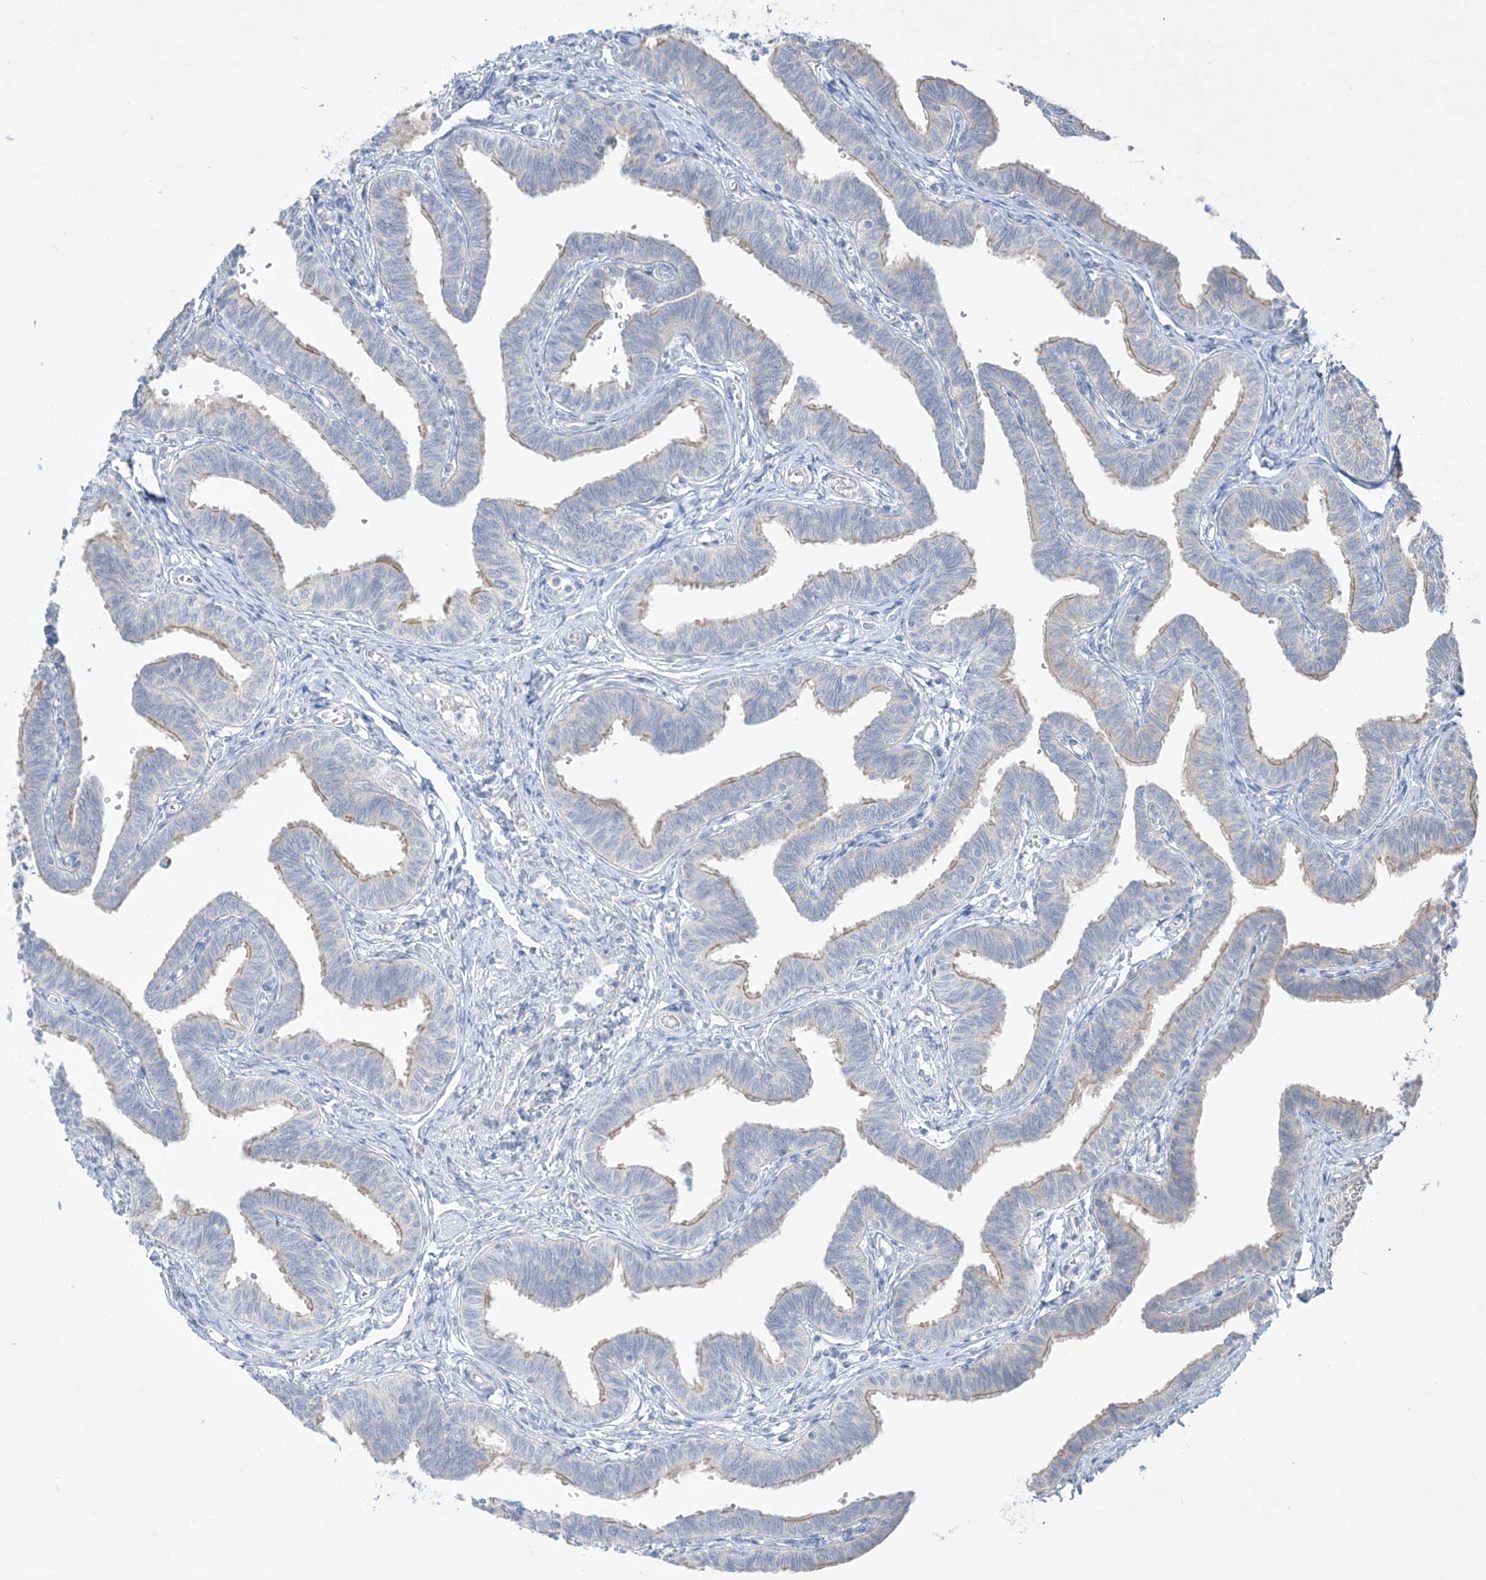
{"staining": {"intensity": "weak", "quantity": "<25%", "location": "cytoplasmic/membranous"}, "tissue": "fallopian tube", "cell_type": "Glandular cells", "image_type": "normal", "snomed": [{"axis": "morphology", "description": "Normal tissue, NOS"}, {"axis": "topography", "description": "Fallopian tube"}, {"axis": "topography", "description": "Ovary"}], "caption": "There is no significant positivity in glandular cells of fallopian tube. The staining is performed using DAB brown chromogen with nuclei counter-stained in using hematoxylin.", "gene": "FAM184A", "patient": {"sex": "female", "age": 23}}